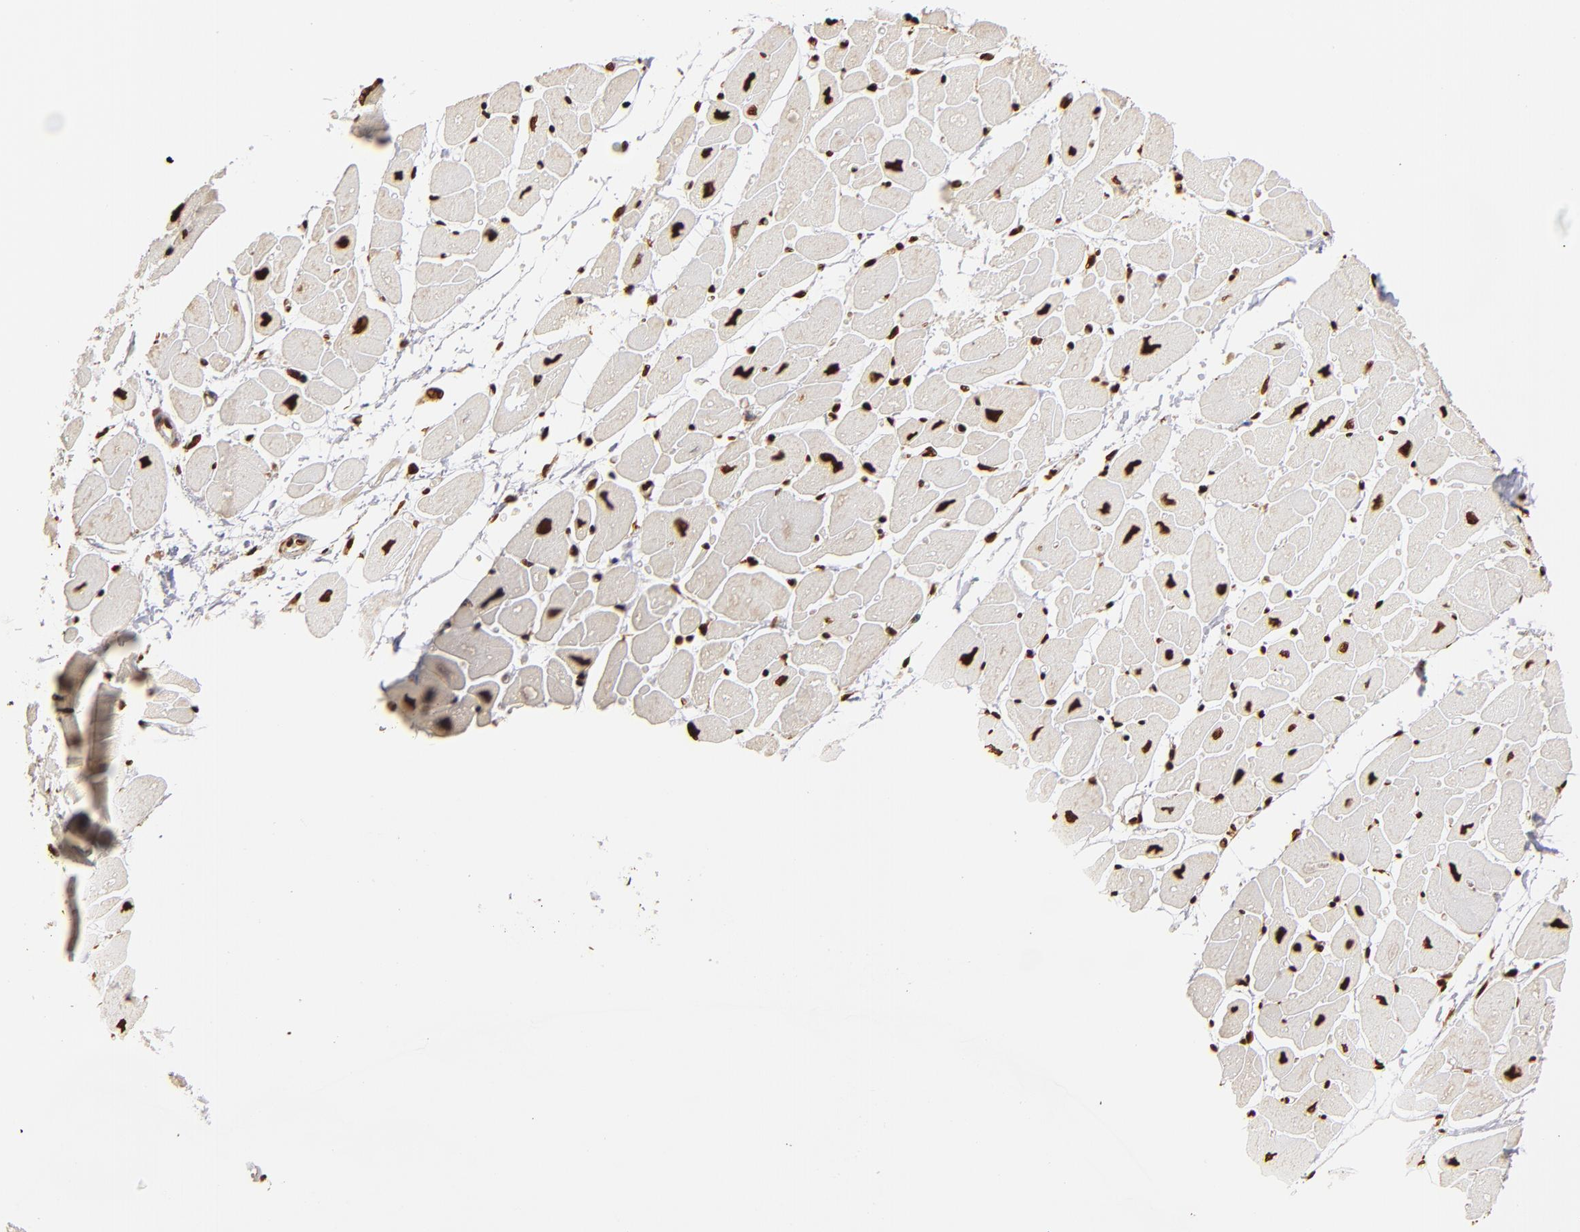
{"staining": {"intensity": "strong", "quantity": ">75%", "location": "nuclear"}, "tissue": "heart muscle", "cell_type": "Cardiomyocytes", "image_type": "normal", "snomed": [{"axis": "morphology", "description": "Normal tissue, NOS"}, {"axis": "topography", "description": "Heart"}], "caption": "An image of heart muscle stained for a protein displays strong nuclear brown staining in cardiomyocytes. The protein is shown in brown color, while the nuclei are stained blue.", "gene": "ILF3", "patient": {"sex": "female", "age": 54}}